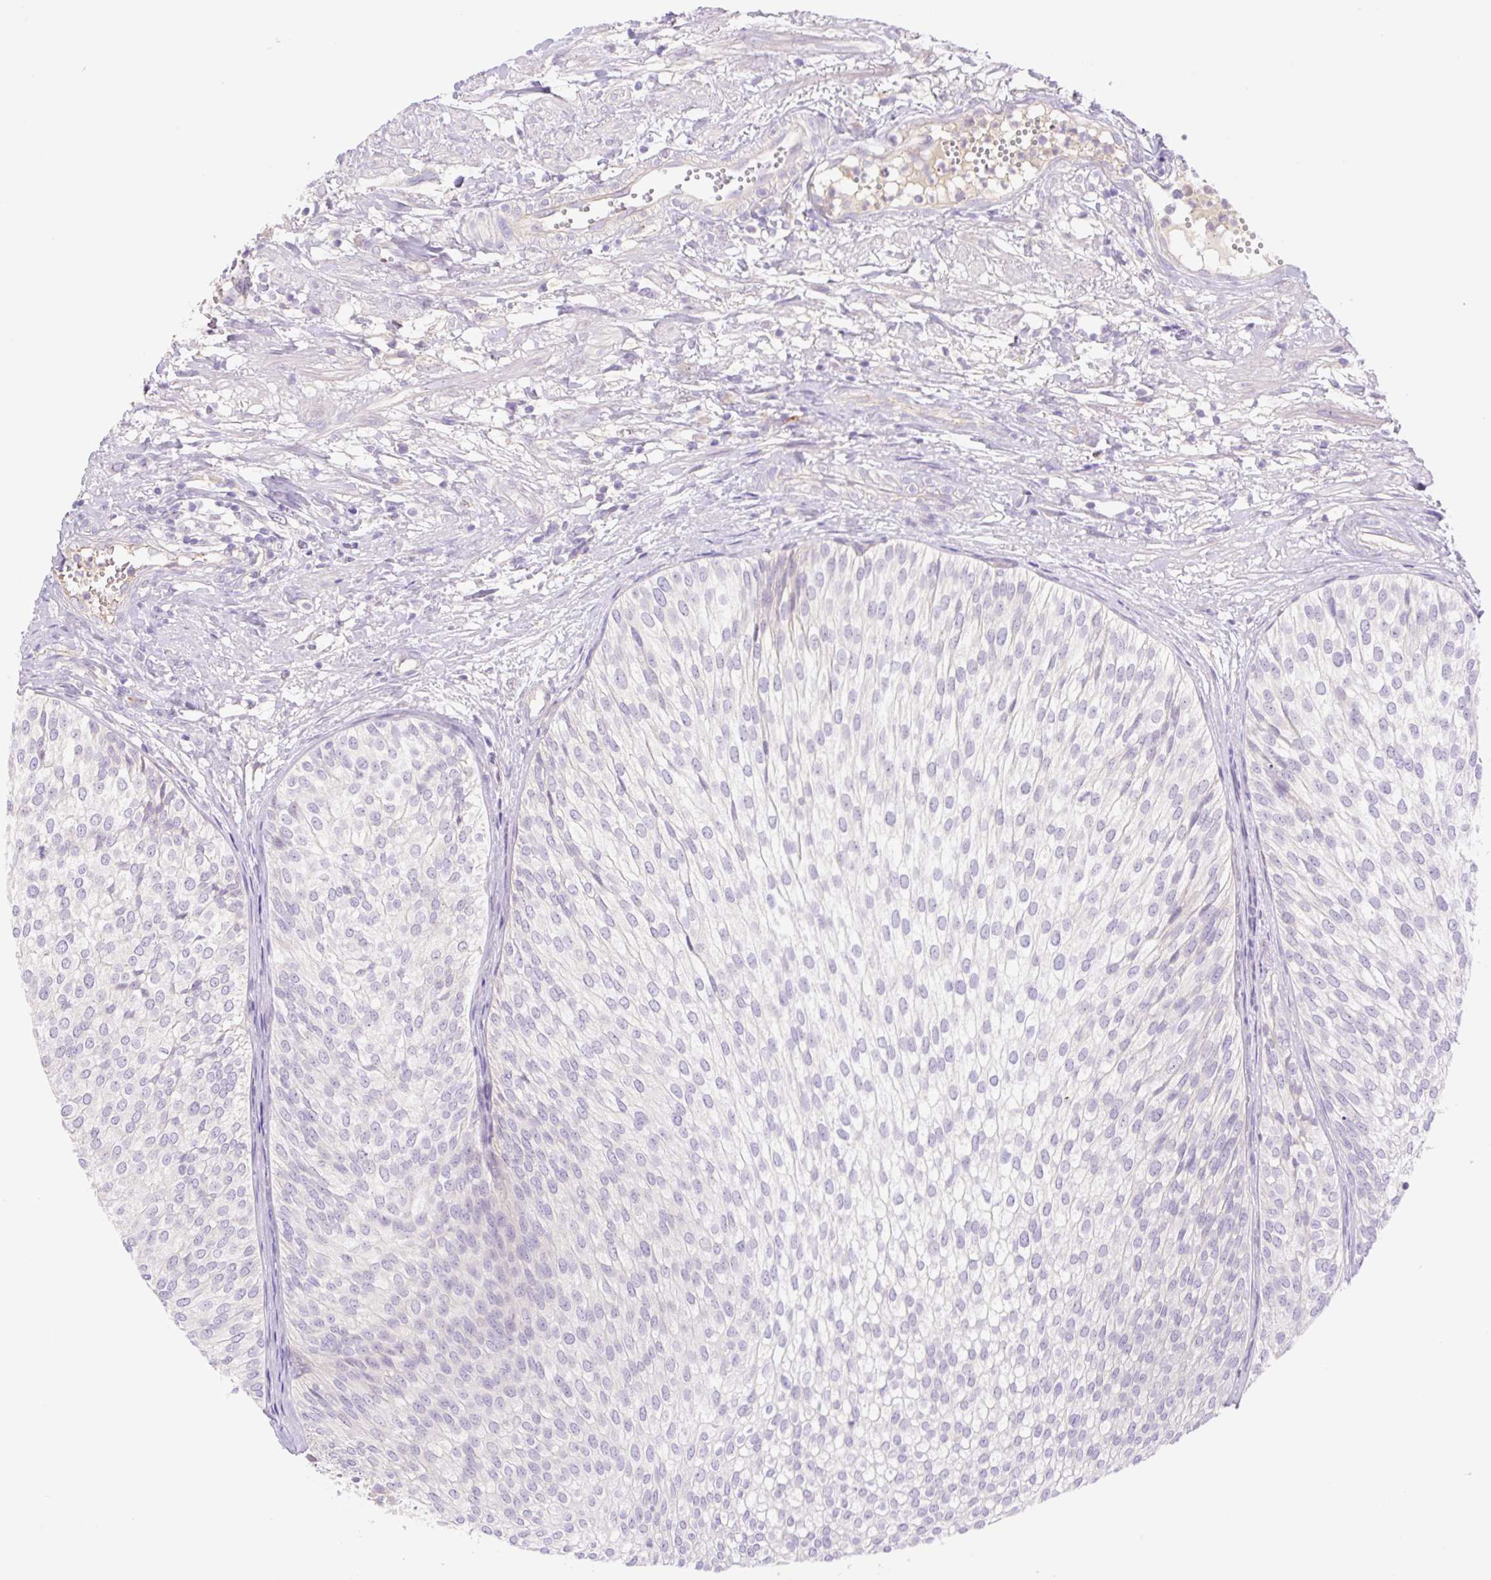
{"staining": {"intensity": "negative", "quantity": "none", "location": "none"}, "tissue": "urothelial cancer", "cell_type": "Tumor cells", "image_type": "cancer", "snomed": [{"axis": "morphology", "description": "Urothelial carcinoma, Low grade"}, {"axis": "topography", "description": "Urinary bladder"}], "caption": "This is an immunohistochemistry photomicrograph of urothelial carcinoma (low-grade). There is no positivity in tumor cells.", "gene": "DENND5A", "patient": {"sex": "male", "age": 91}}